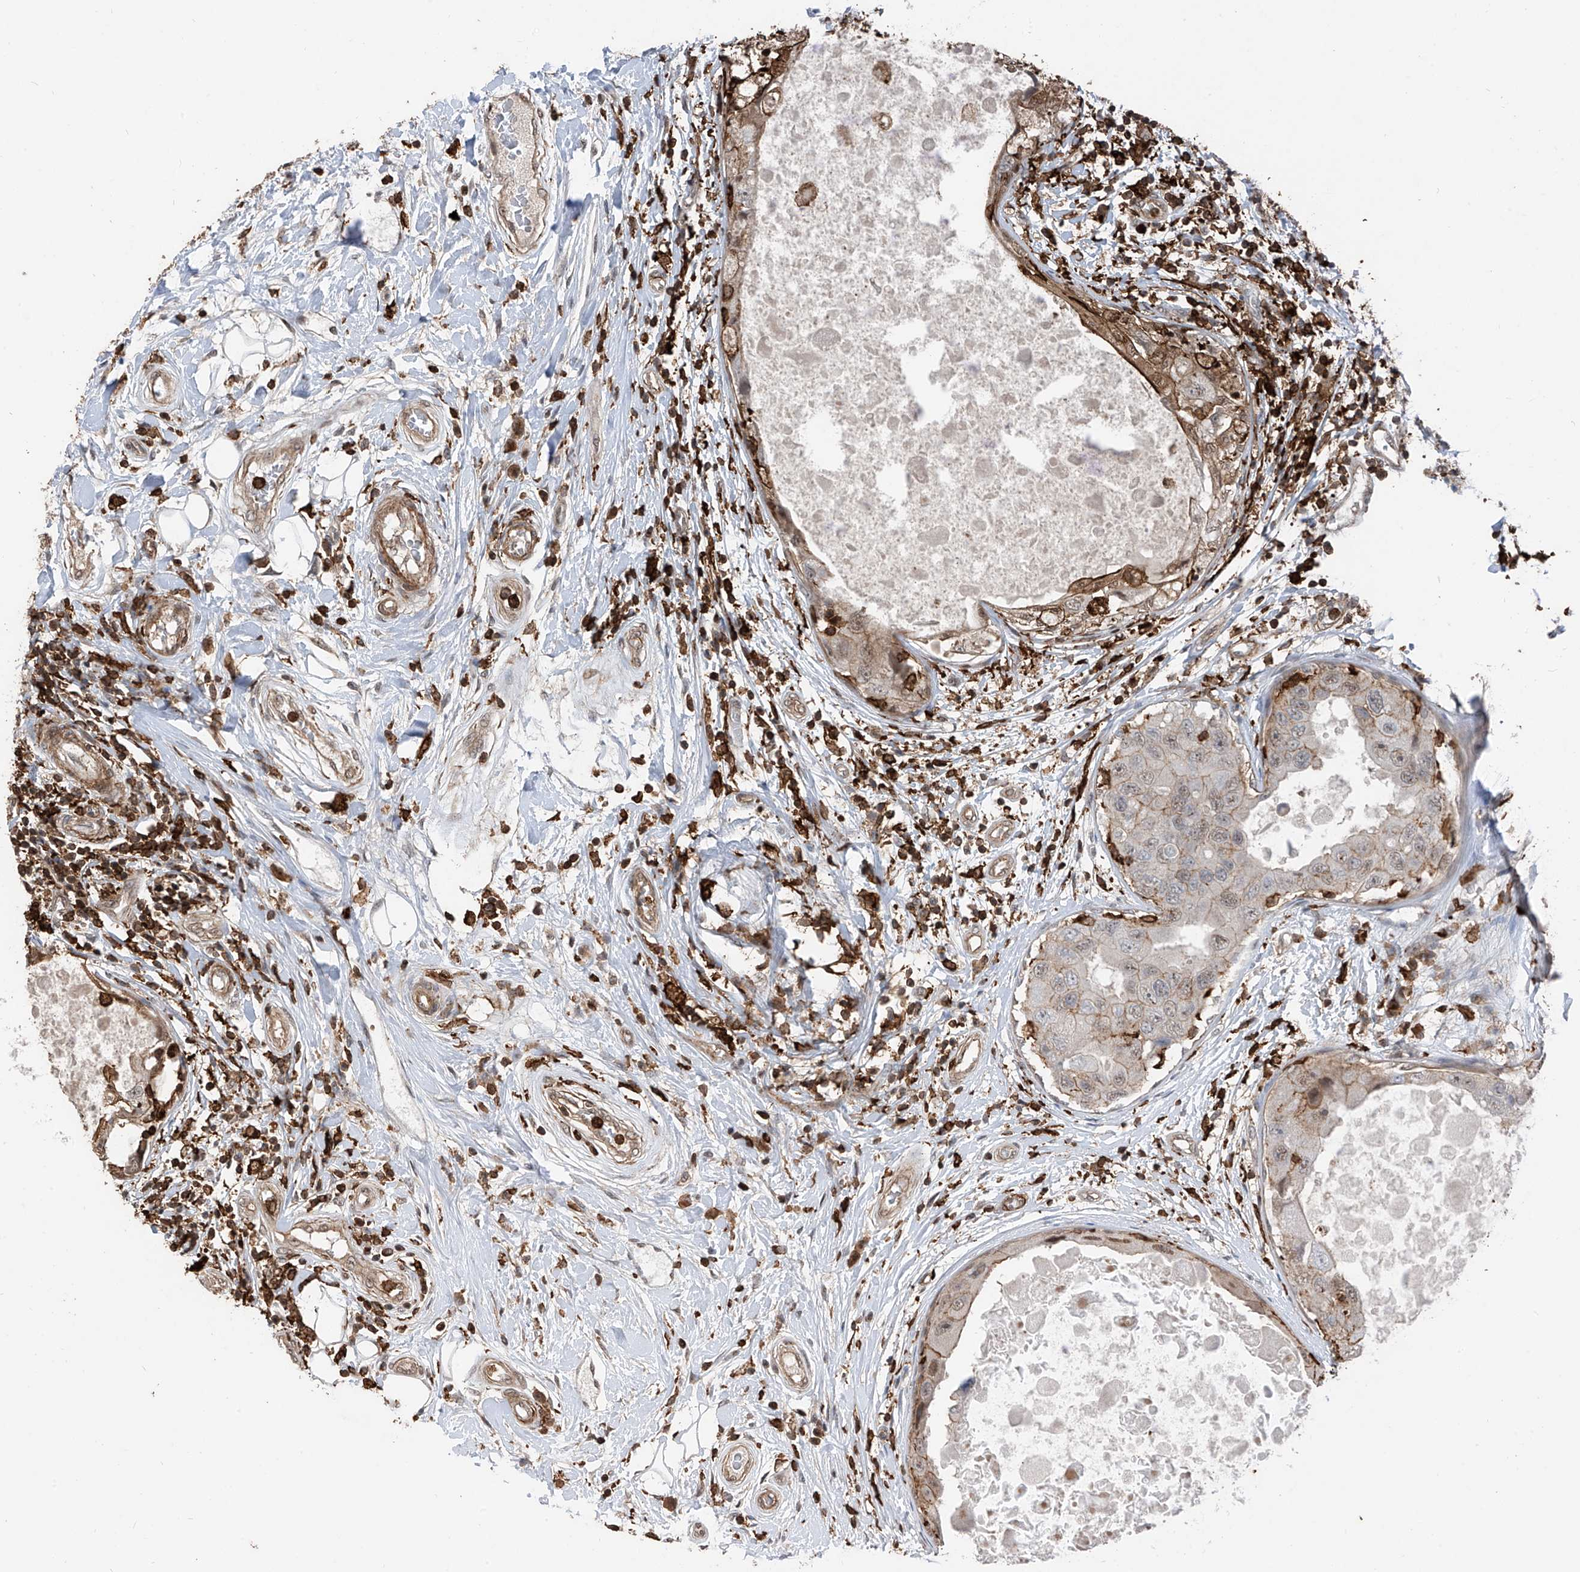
{"staining": {"intensity": "moderate", "quantity": "25%-75%", "location": "cytoplasmic/membranous,nuclear"}, "tissue": "breast cancer", "cell_type": "Tumor cells", "image_type": "cancer", "snomed": [{"axis": "morphology", "description": "Duct carcinoma"}, {"axis": "topography", "description": "Breast"}], "caption": "Brown immunohistochemical staining in human breast cancer (intraductal carcinoma) shows moderate cytoplasmic/membranous and nuclear positivity in approximately 25%-75% of tumor cells.", "gene": "MICAL1", "patient": {"sex": "female", "age": 27}}